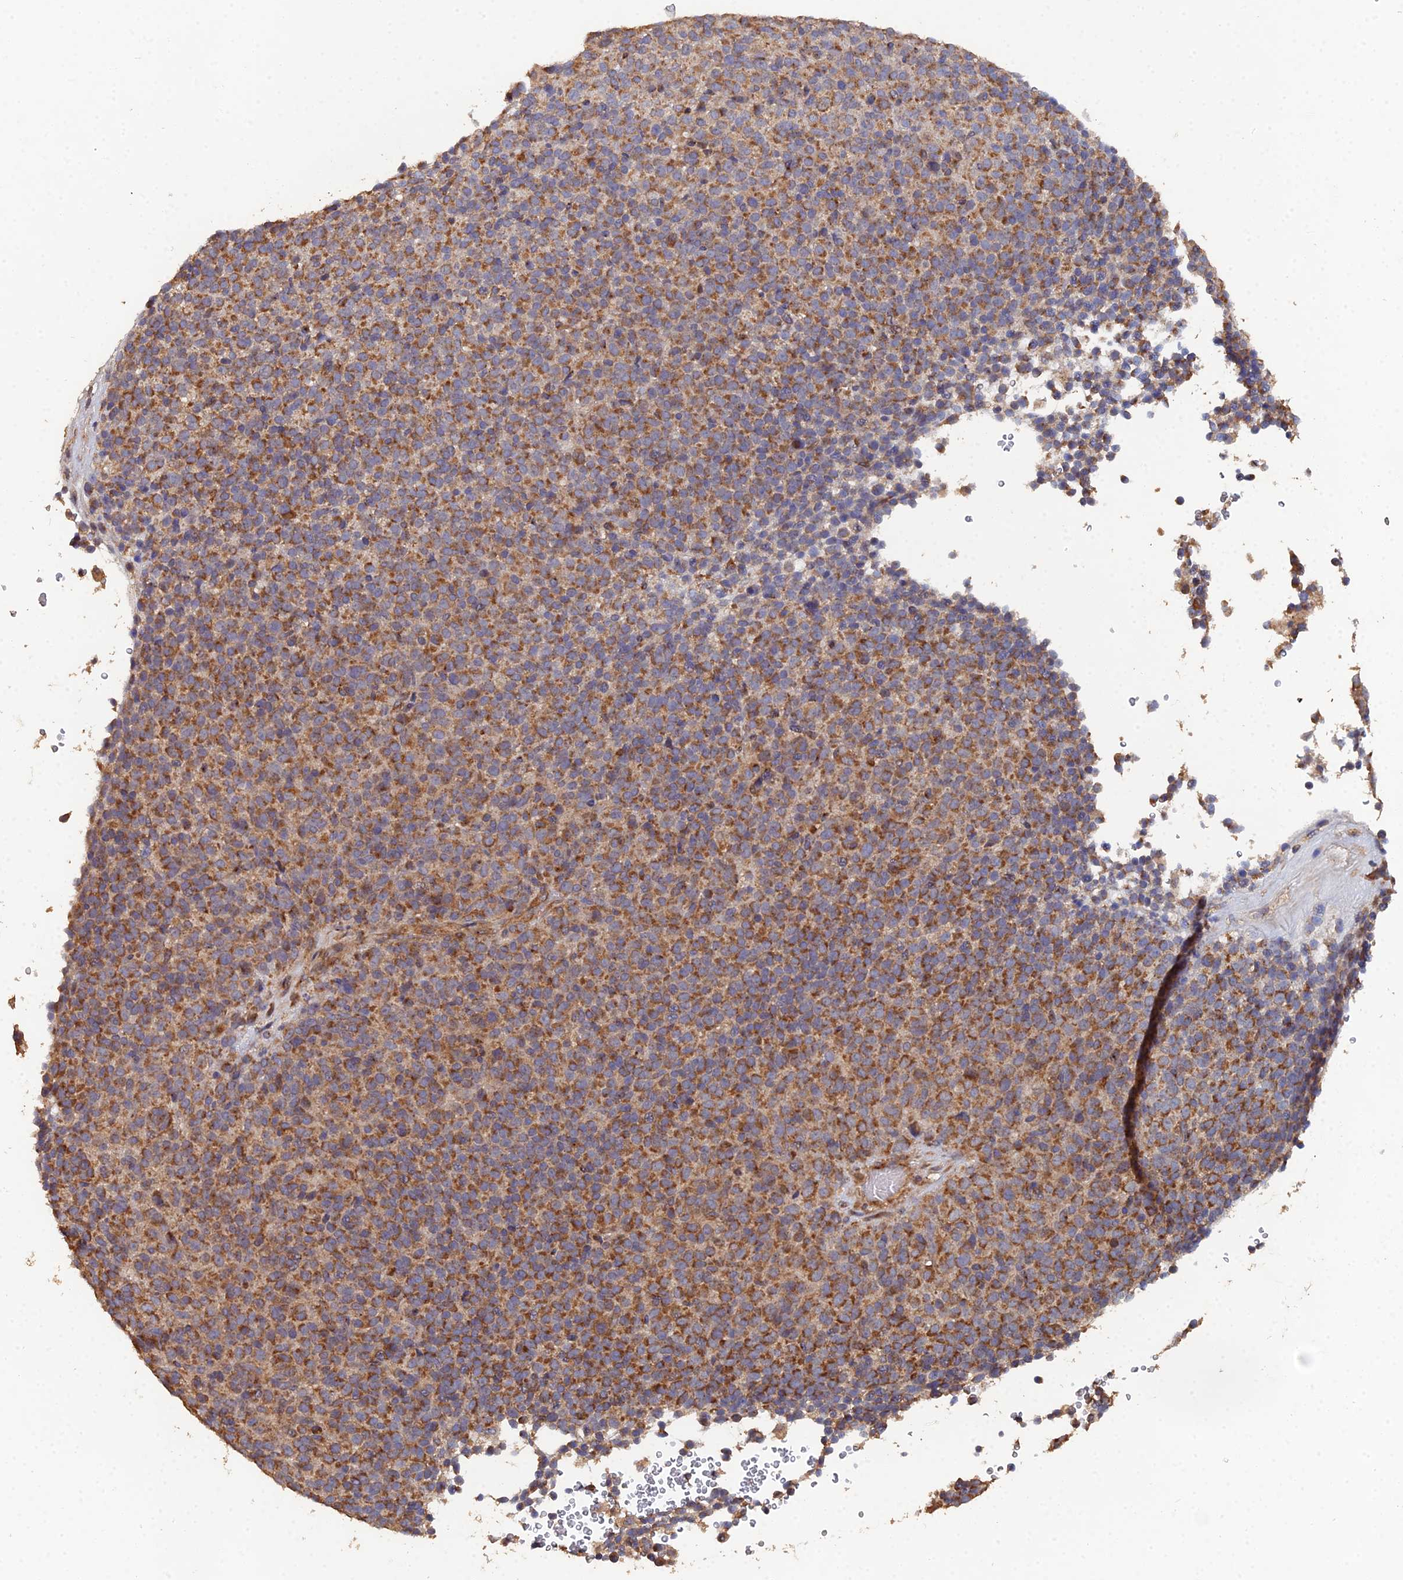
{"staining": {"intensity": "moderate", "quantity": ">75%", "location": "cytoplasmic/membranous"}, "tissue": "melanoma", "cell_type": "Tumor cells", "image_type": "cancer", "snomed": [{"axis": "morphology", "description": "Malignant melanoma, Metastatic site"}, {"axis": "topography", "description": "Brain"}], "caption": "This is a photomicrograph of immunohistochemistry (IHC) staining of melanoma, which shows moderate staining in the cytoplasmic/membranous of tumor cells.", "gene": "SPANXN4", "patient": {"sex": "female", "age": 56}}